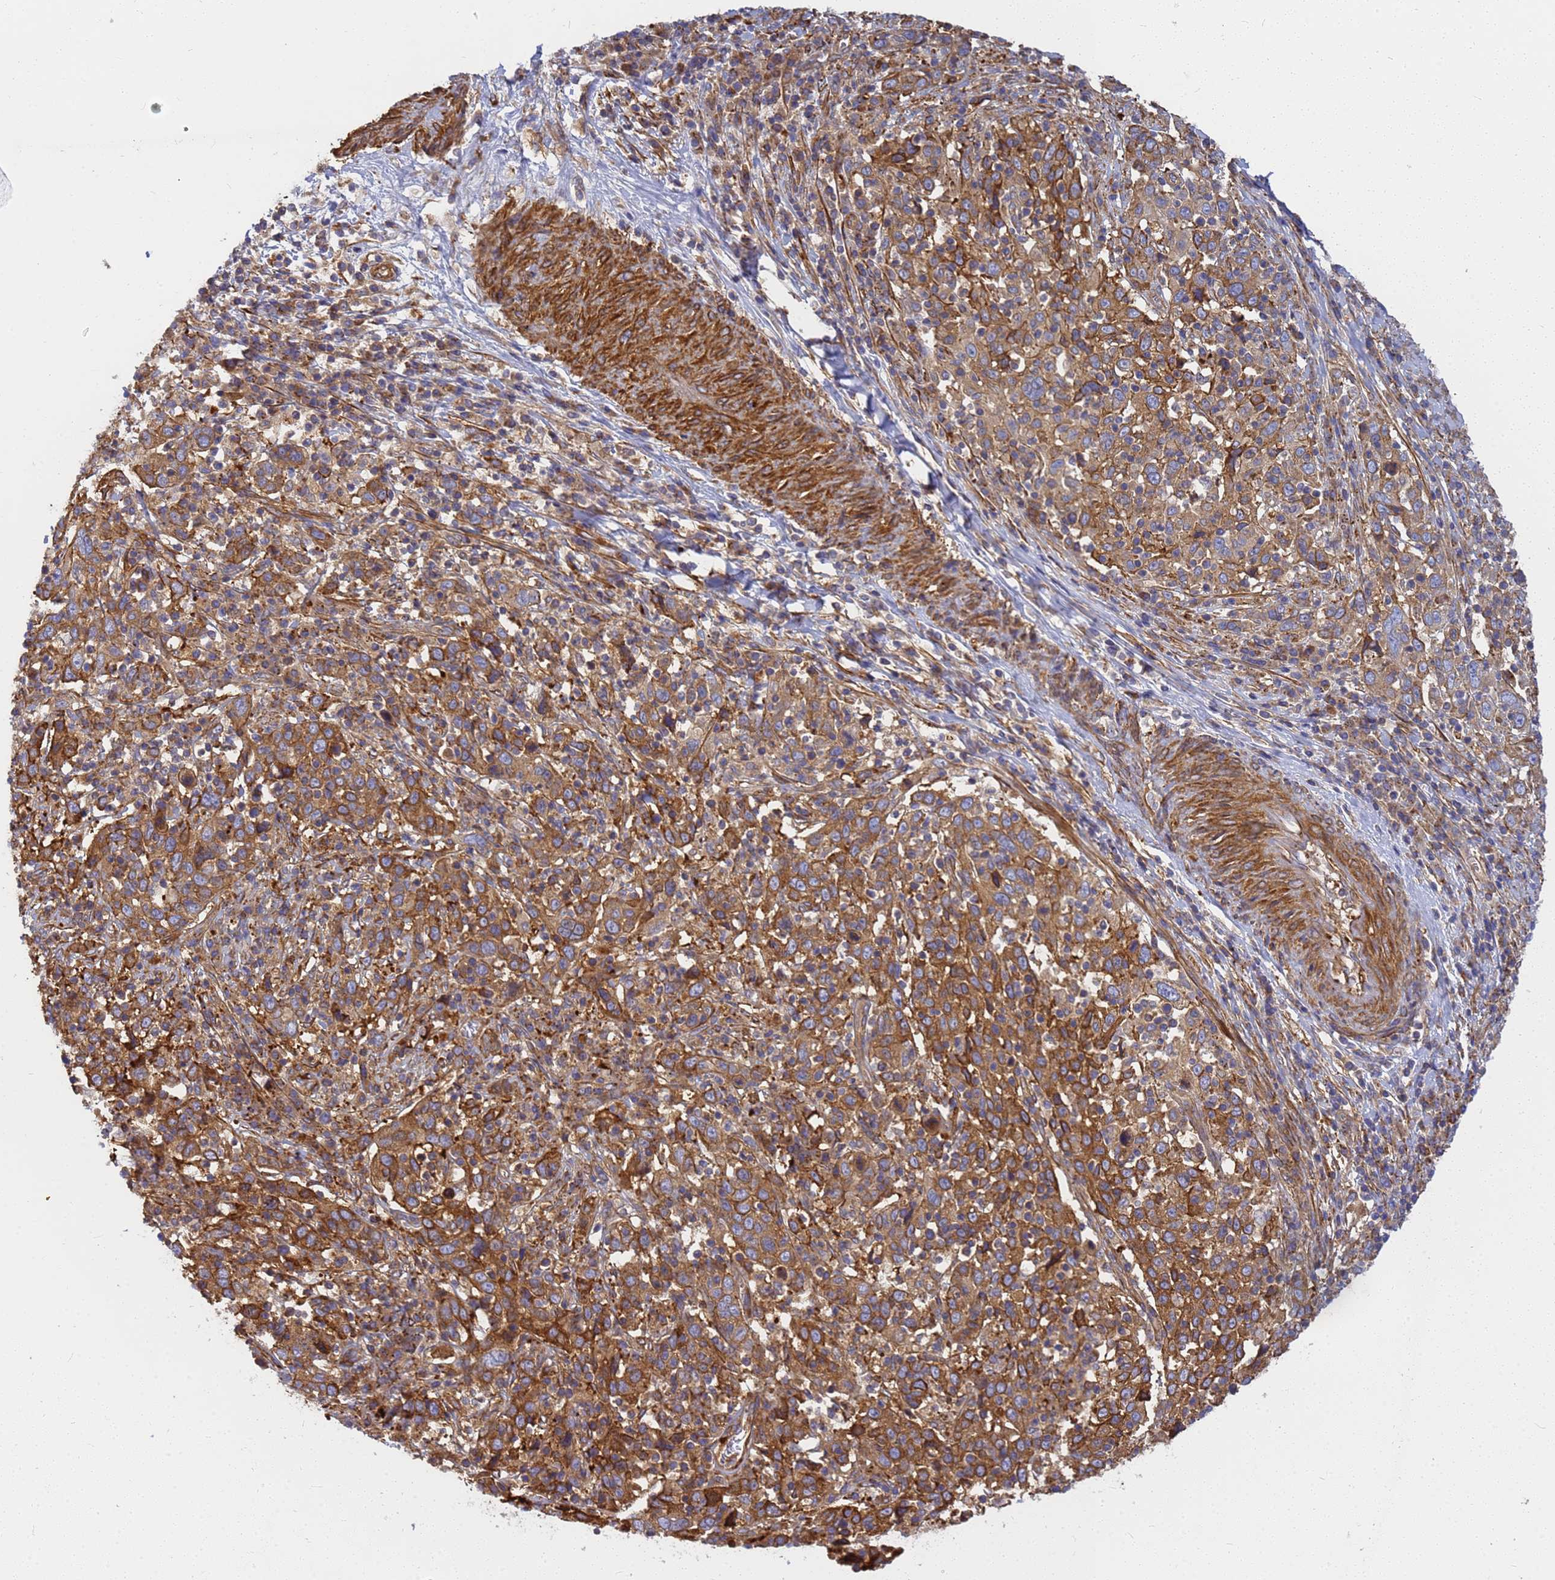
{"staining": {"intensity": "moderate", "quantity": ">75%", "location": "cytoplasmic/membranous"}, "tissue": "cervical cancer", "cell_type": "Tumor cells", "image_type": "cancer", "snomed": [{"axis": "morphology", "description": "Squamous cell carcinoma, NOS"}, {"axis": "topography", "description": "Cervix"}], "caption": "Protein expression analysis of human cervical cancer (squamous cell carcinoma) reveals moderate cytoplasmic/membranous positivity in about >75% of tumor cells.", "gene": "C2CD5", "patient": {"sex": "female", "age": 46}}